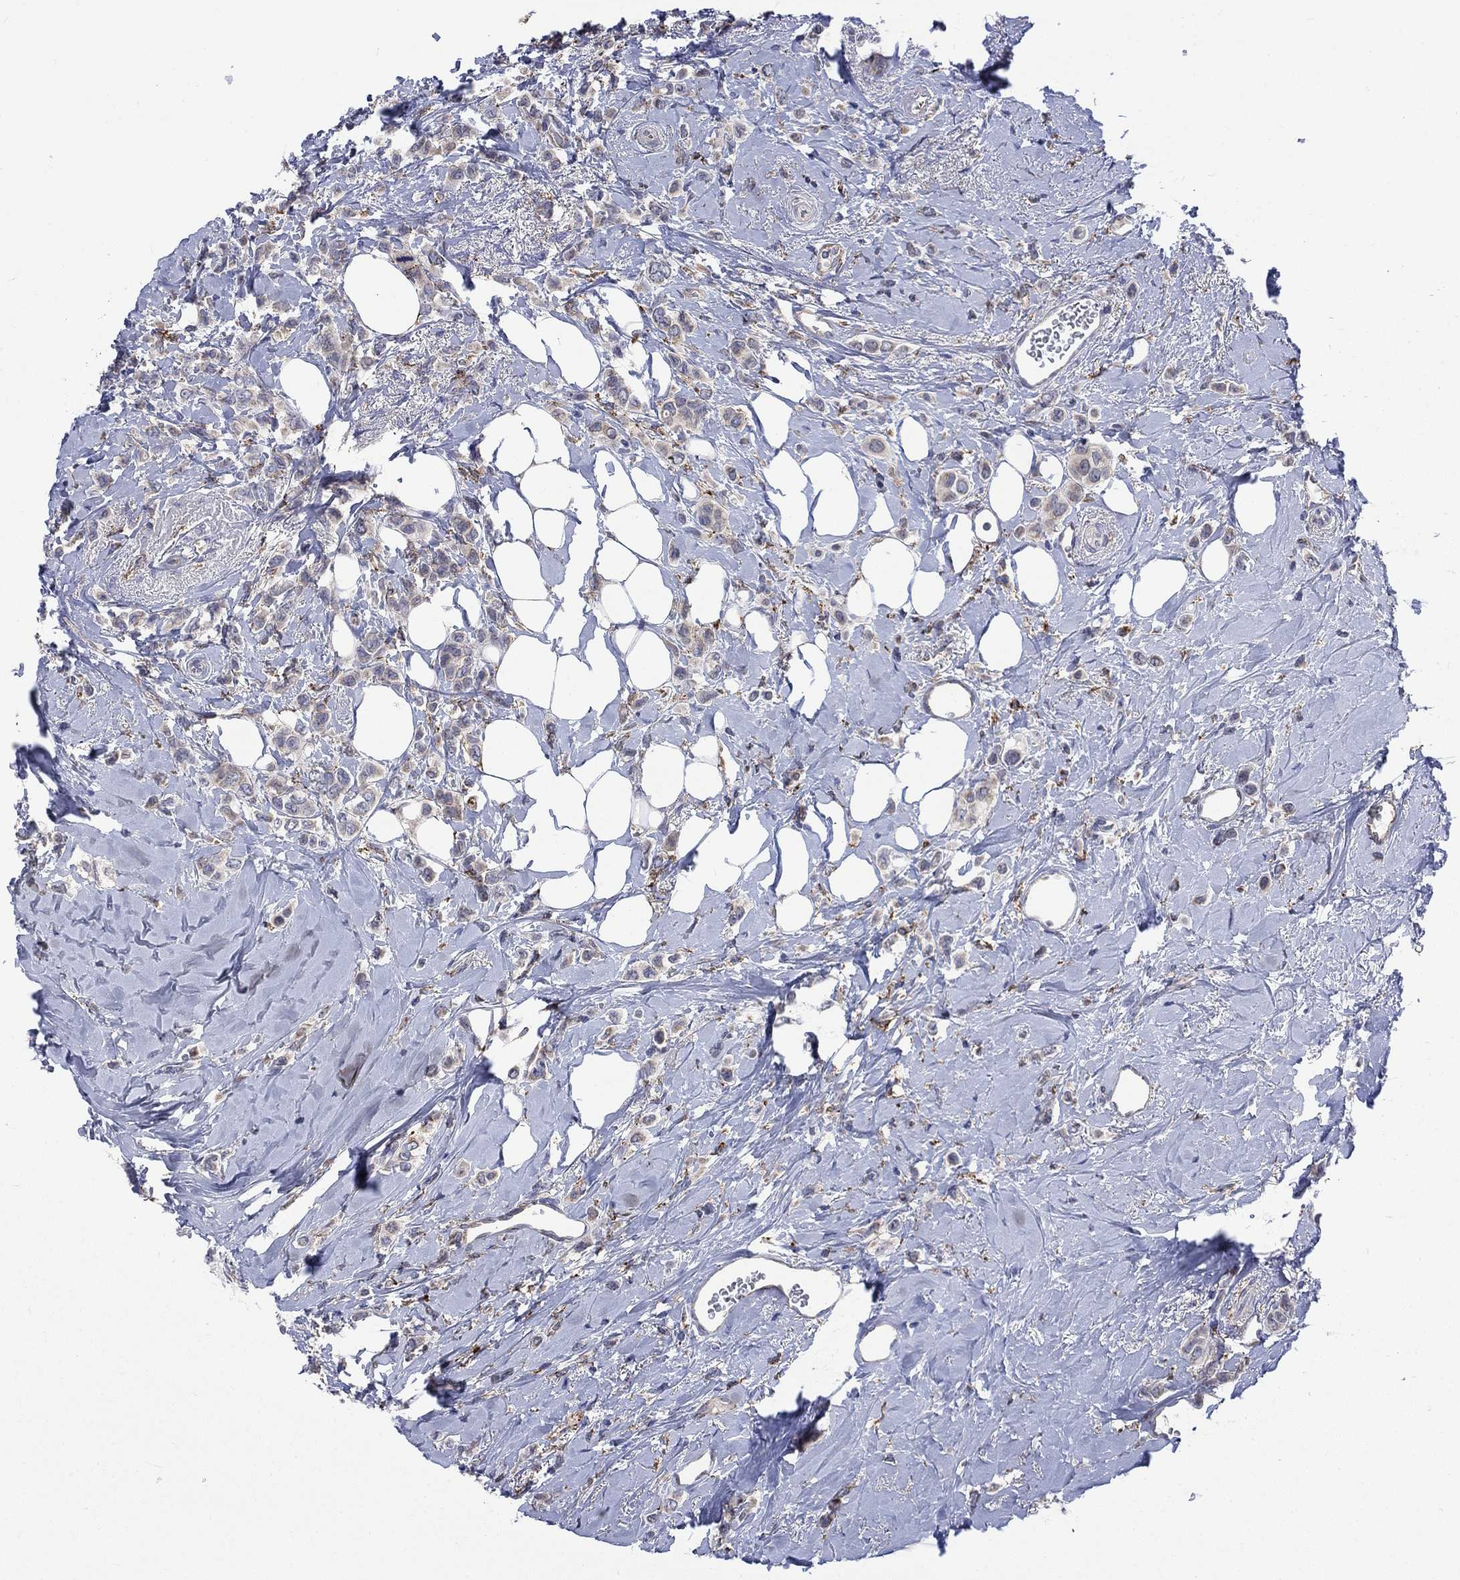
{"staining": {"intensity": "negative", "quantity": "none", "location": "none"}, "tissue": "breast cancer", "cell_type": "Tumor cells", "image_type": "cancer", "snomed": [{"axis": "morphology", "description": "Lobular carcinoma"}, {"axis": "topography", "description": "Breast"}], "caption": "This is a image of IHC staining of breast lobular carcinoma, which shows no positivity in tumor cells. Brightfield microscopy of immunohistochemistry (IHC) stained with DAB (3,3'-diaminobenzidine) (brown) and hematoxylin (blue), captured at high magnification.", "gene": "SLC35F2", "patient": {"sex": "female", "age": 66}}